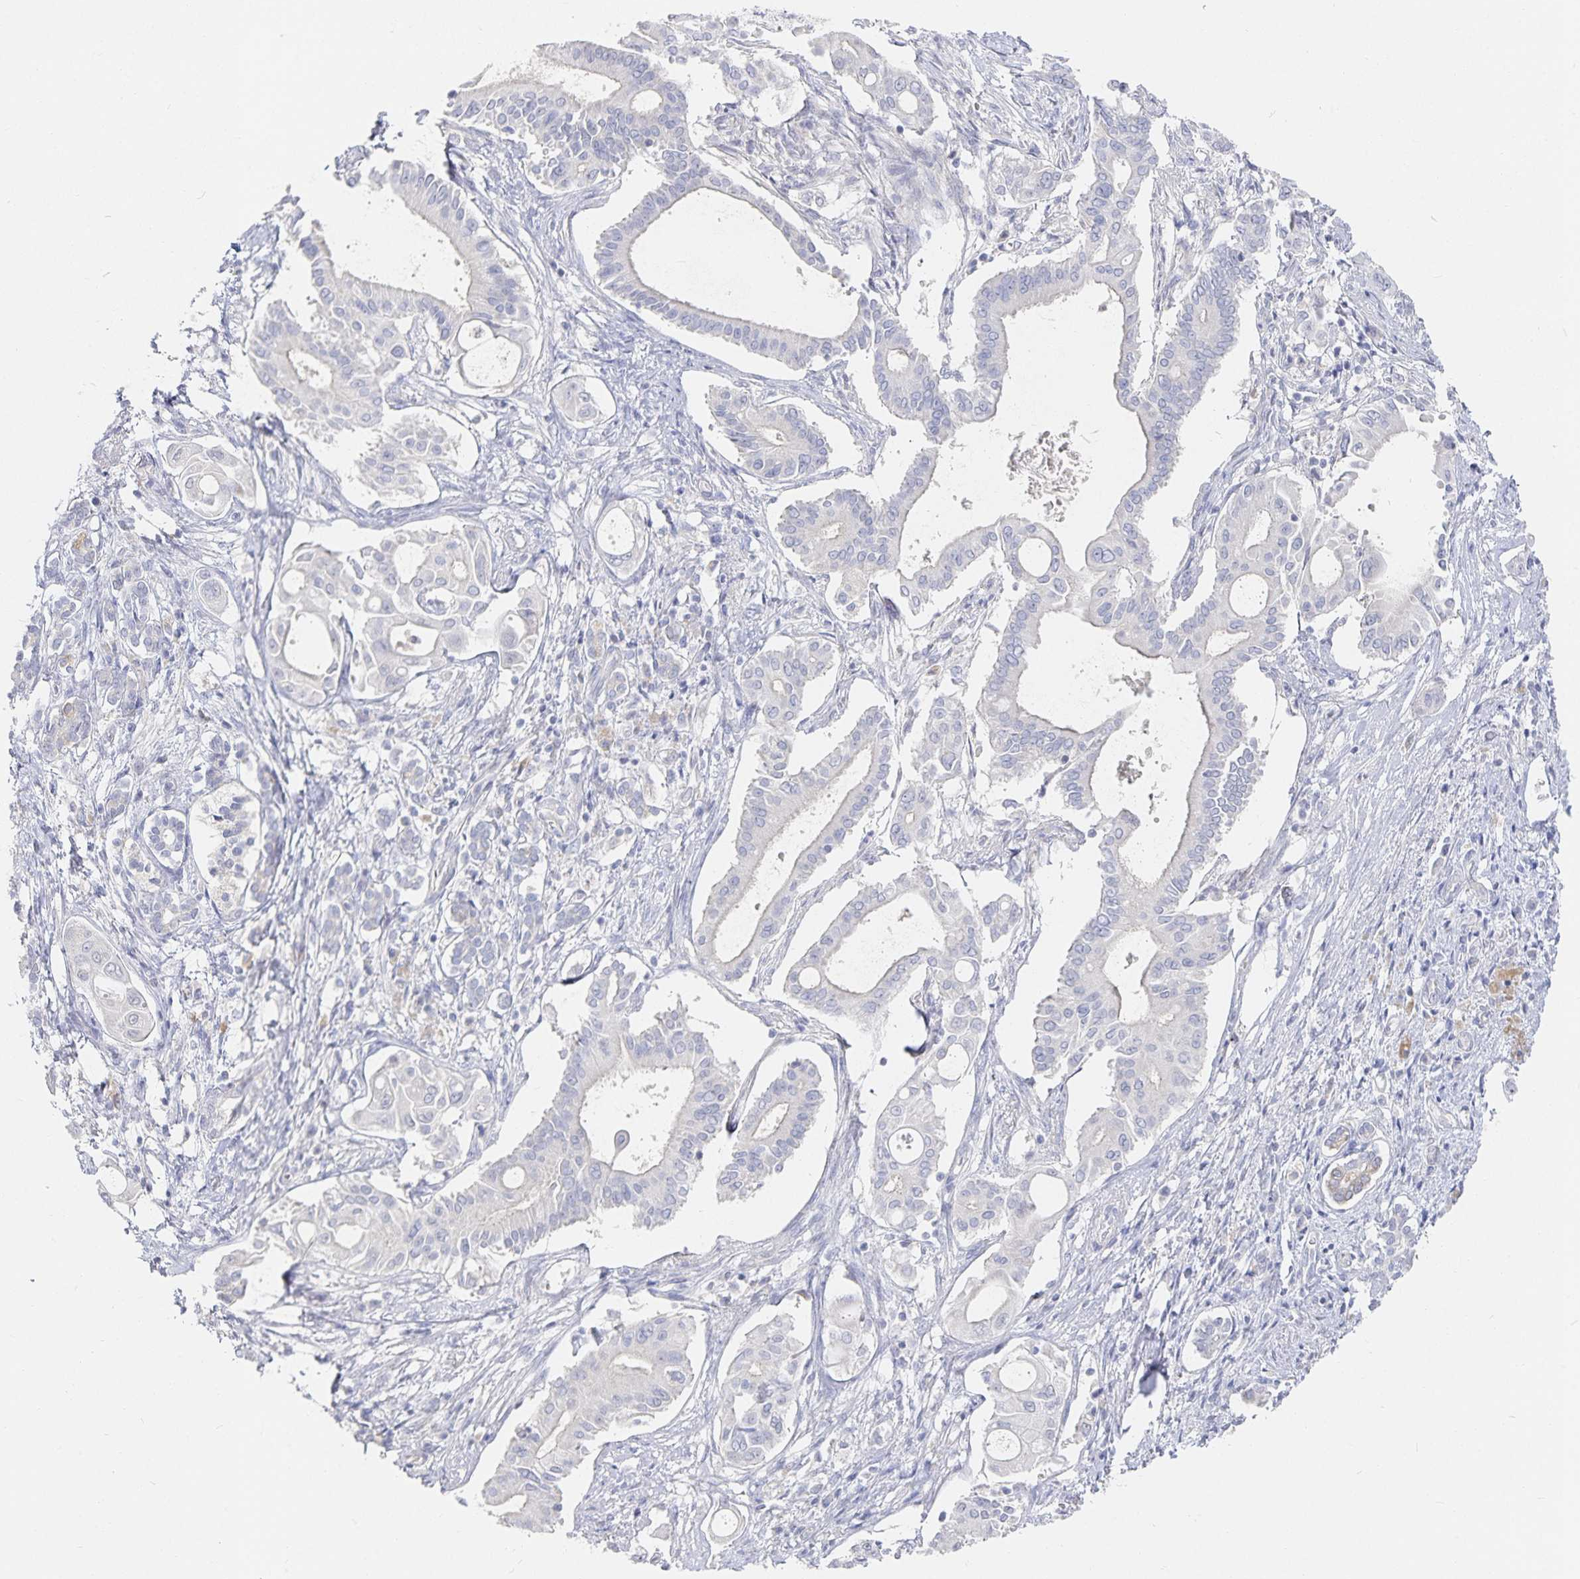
{"staining": {"intensity": "negative", "quantity": "none", "location": "none"}, "tissue": "pancreatic cancer", "cell_type": "Tumor cells", "image_type": "cancer", "snomed": [{"axis": "morphology", "description": "Adenocarcinoma, NOS"}, {"axis": "topography", "description": "Pancreas"}], "caption": "Micrograph shows no protein expression in tumor cells of pancreatic cancer tissue. (Immunohistochemistry (ihc), brightfield microscopy, high magnification).", "gene": "DNAH9", "patient": {"sex": "female", "age": 68}}